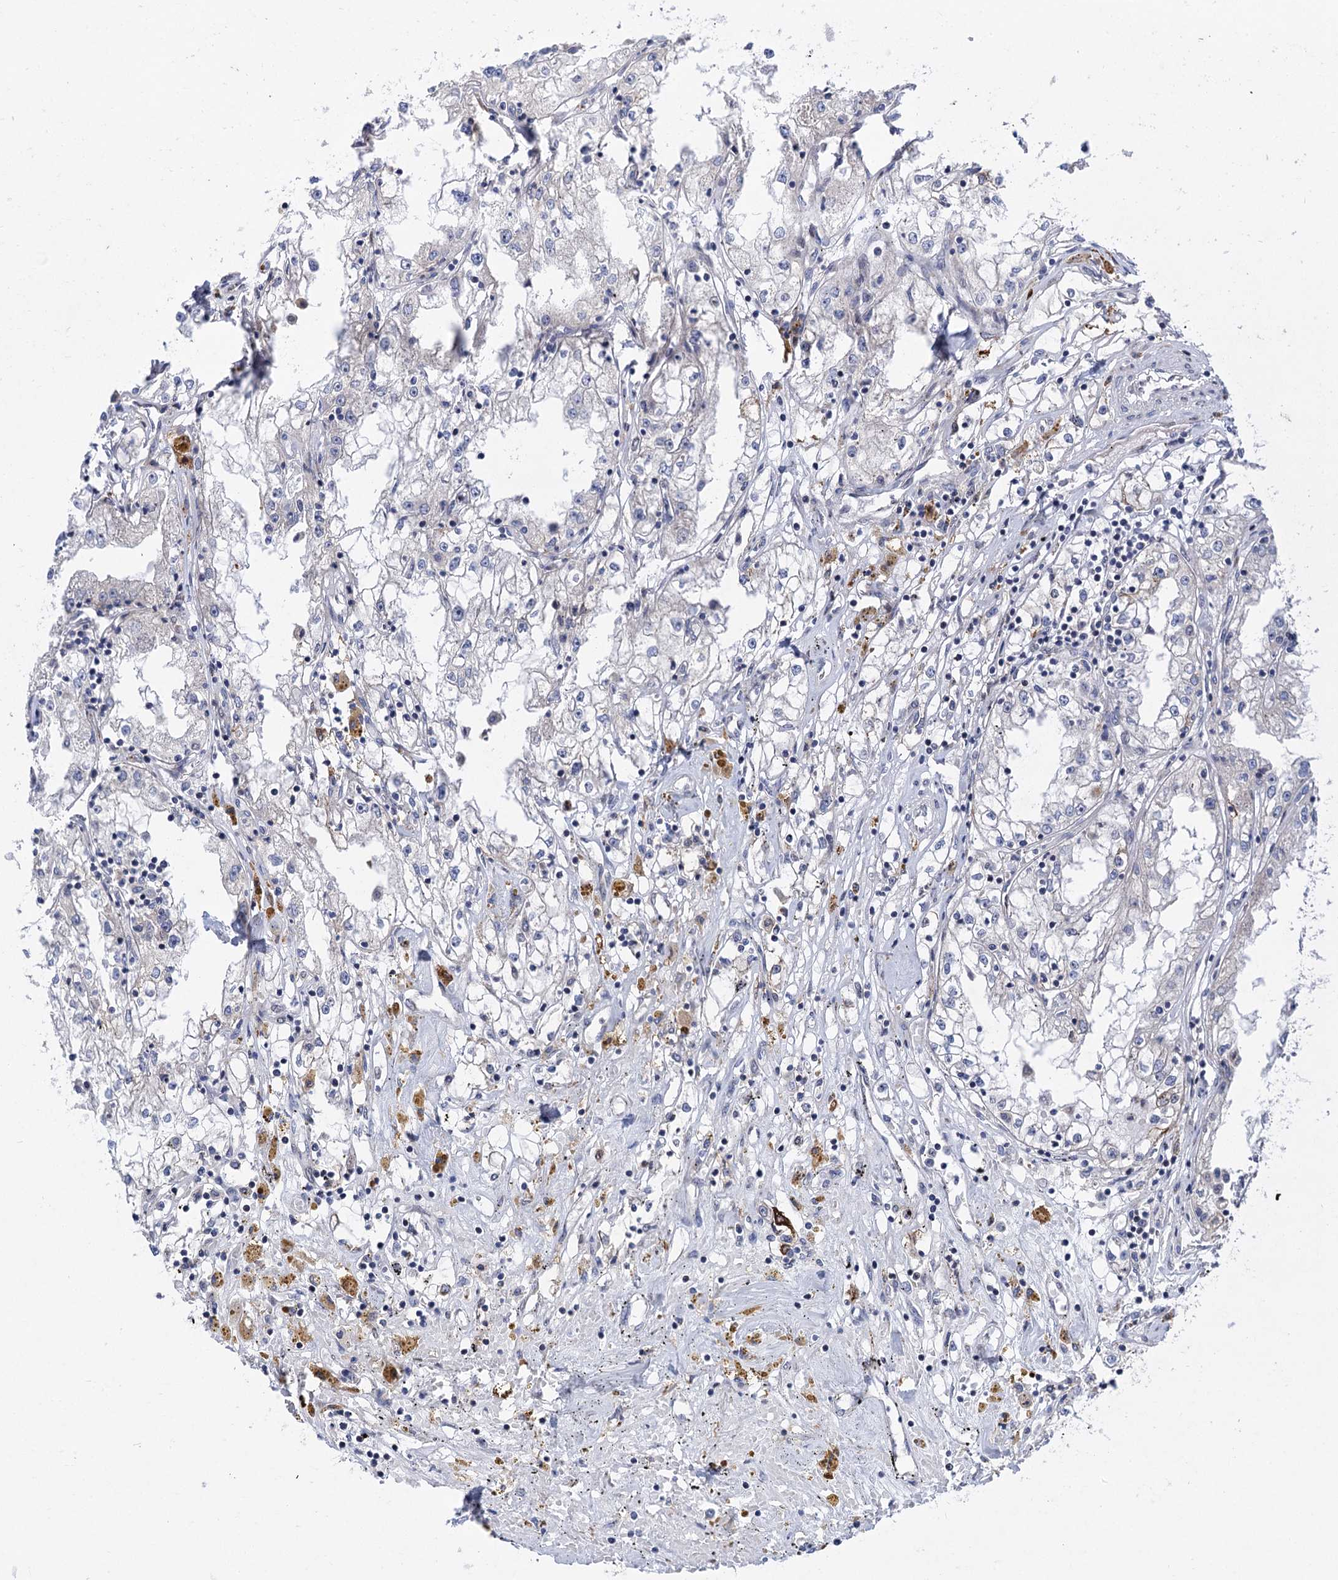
{"staining": {"intensity": "negative", "quantity": "none", "location": "none"}, "tissue": "renal cancer", "cell_type": "Tumor cells", "image_type": "cancer", "snomed": [{"axis": "morphology", "description": "Adenocarcinoma, NOS"}, {"axis": "topography", "description": "Kidney"}], "caption": "This is a image of immunohistochemistry (IHC) staining of adenocarcinoma (renal), which shows no staining in tumor cells.", "gene": "QPCTL", "patient": {"sex": "male", "age": 56}}